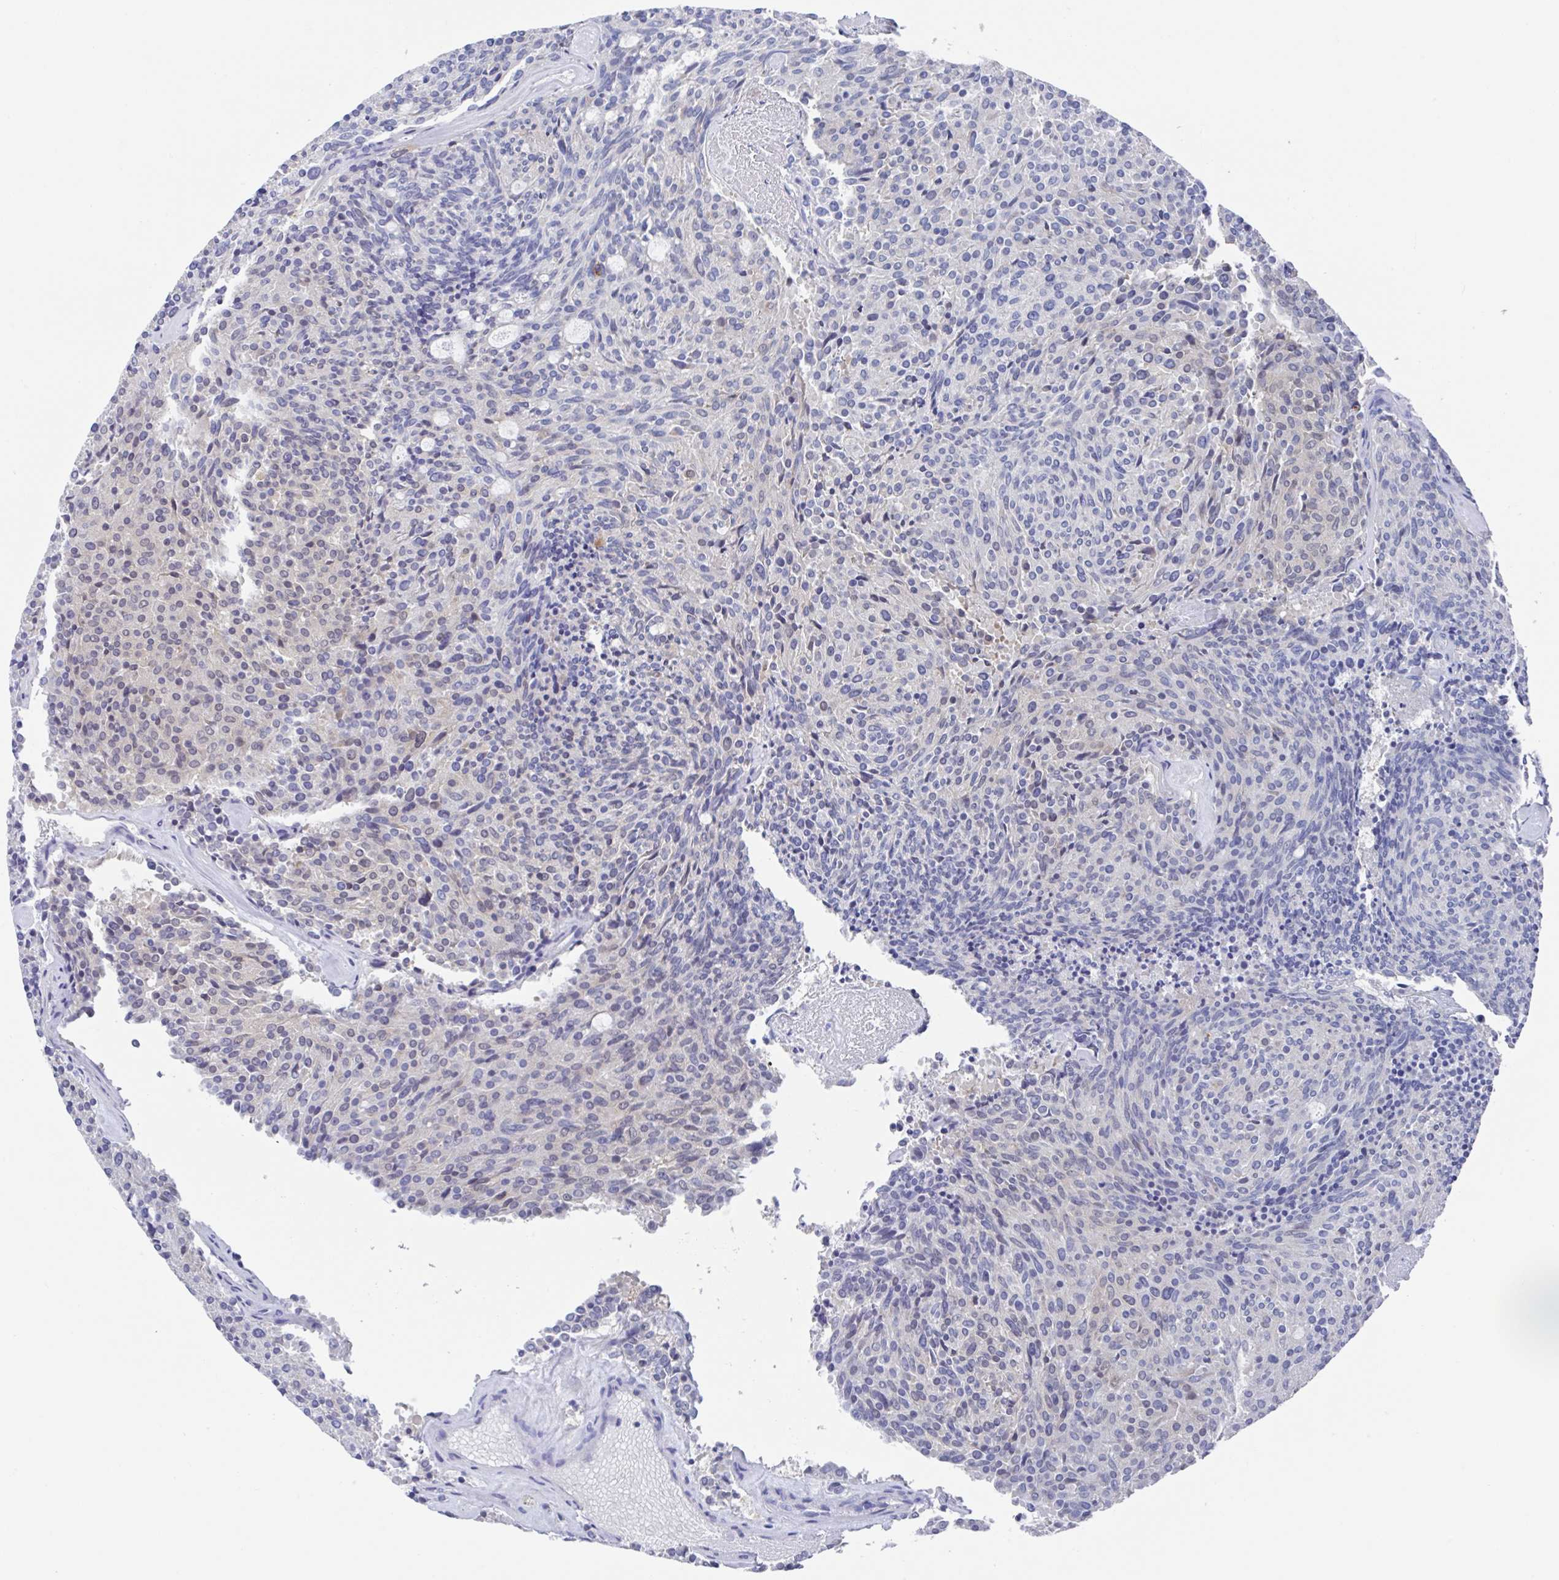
{"staining": {"intensity": "negative", "quantity": "none", "location": "none"}, "tissue": "carcinoid", "cell_type": "Tumor cells", "image_type": "cancer", "snomed": [{"axis": "morphology", "description": "Carcinoid, malignant, NOS"}, {"axis": "topography", "description": "Pancreas"}], "caption": "This is an immunohistochemistry image of human carcinoid. There is no positivity in tumor cells.", "gene": "FCGR3A", "patient": {"sex": "female", "age": 54}}